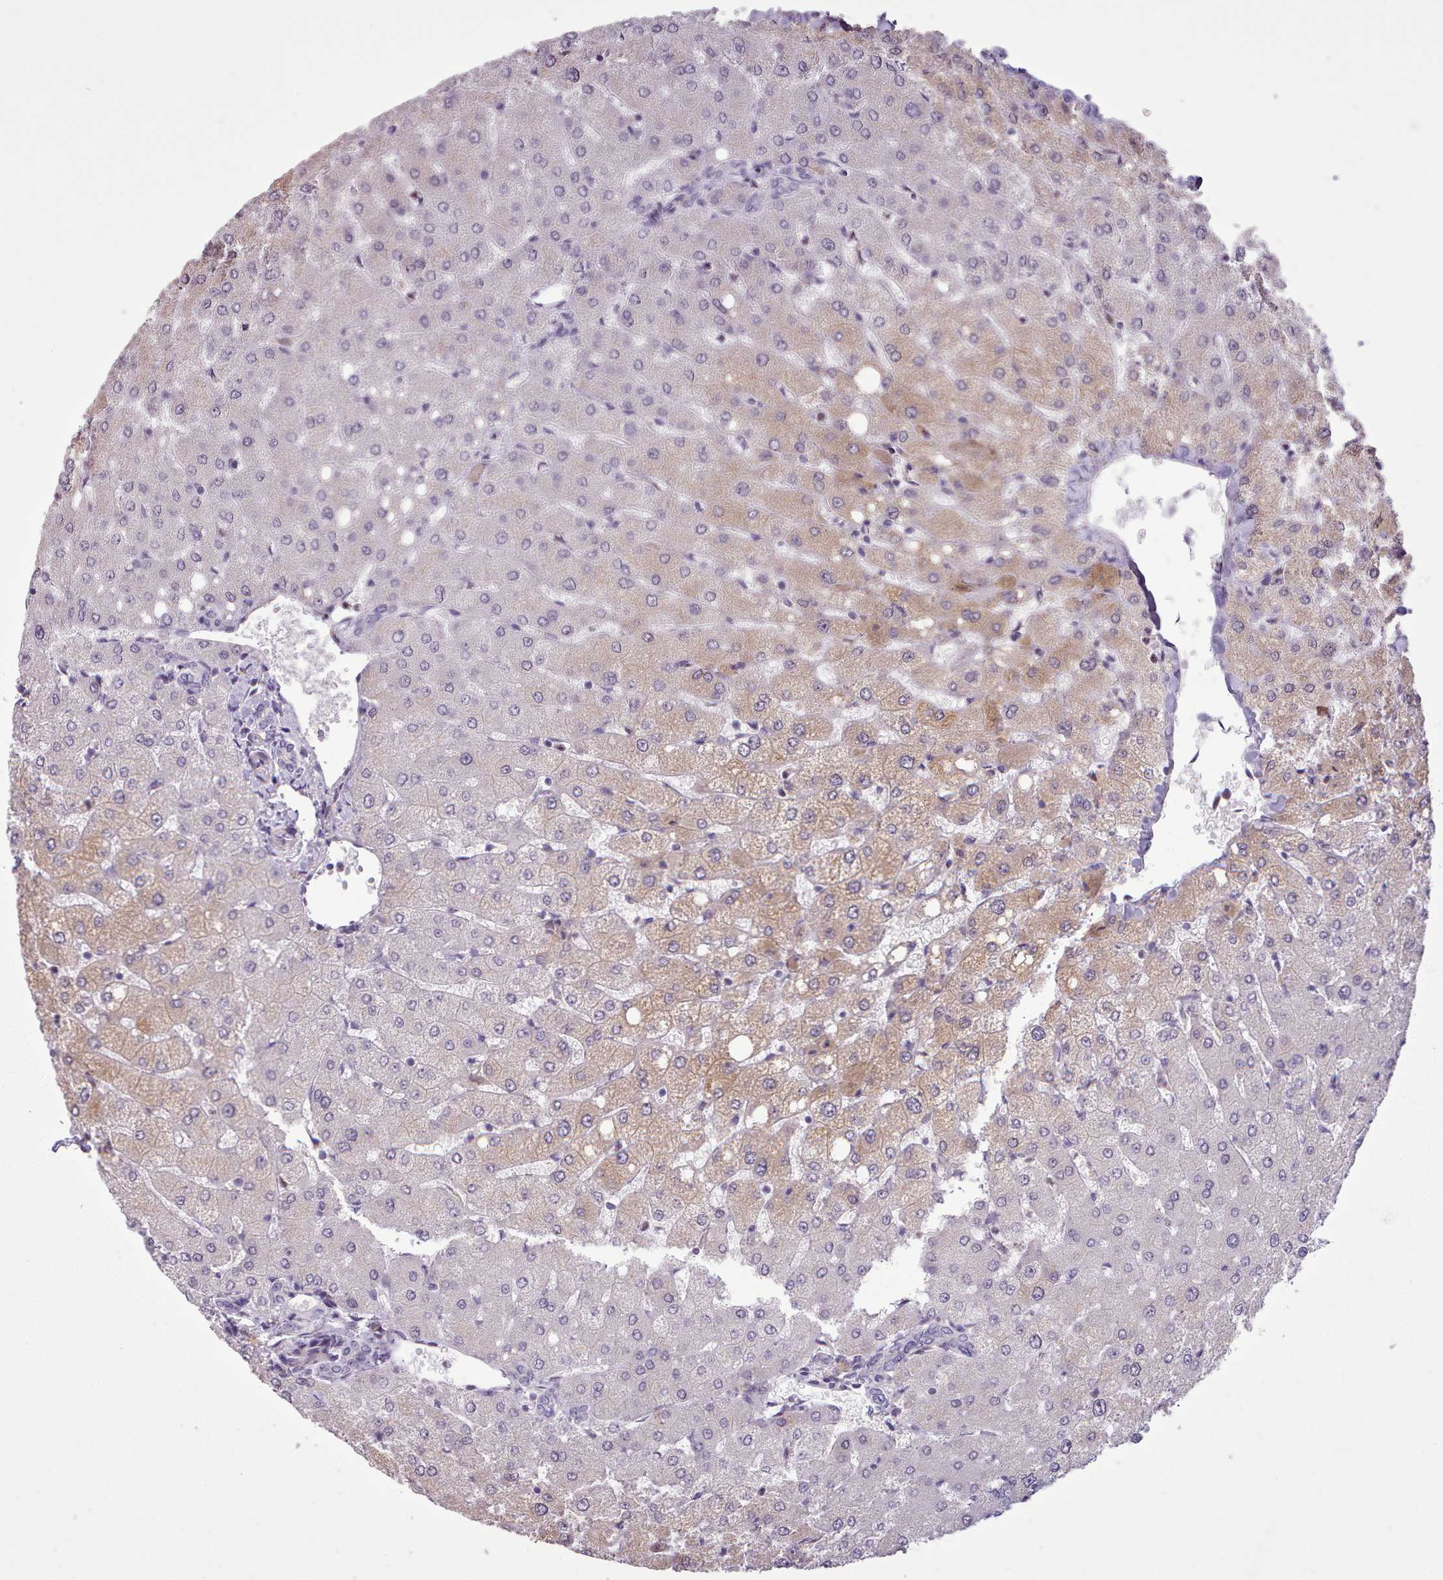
{"staining": {"intensity": "negative", "quantity": "none", "location": "none"}, "tissue": "liver", "cell_type": "Cholangiocytes", "image_type": "normal", "snomed": [{"axis": "morphology", "description": "Normal tissue, NOS"}, {"axis": "topography", "description": "Liver"}], "caption": "Immunohistochemistry (IHC) micrograph of unremarkable liver: liver stained with DAB demonstrates no significant protein staining in cholangiocytes. (IHC, brightfield microscopy, high magnification).", "gene": "SLURP1", "patient": {"sex": "female", "age": 54}}